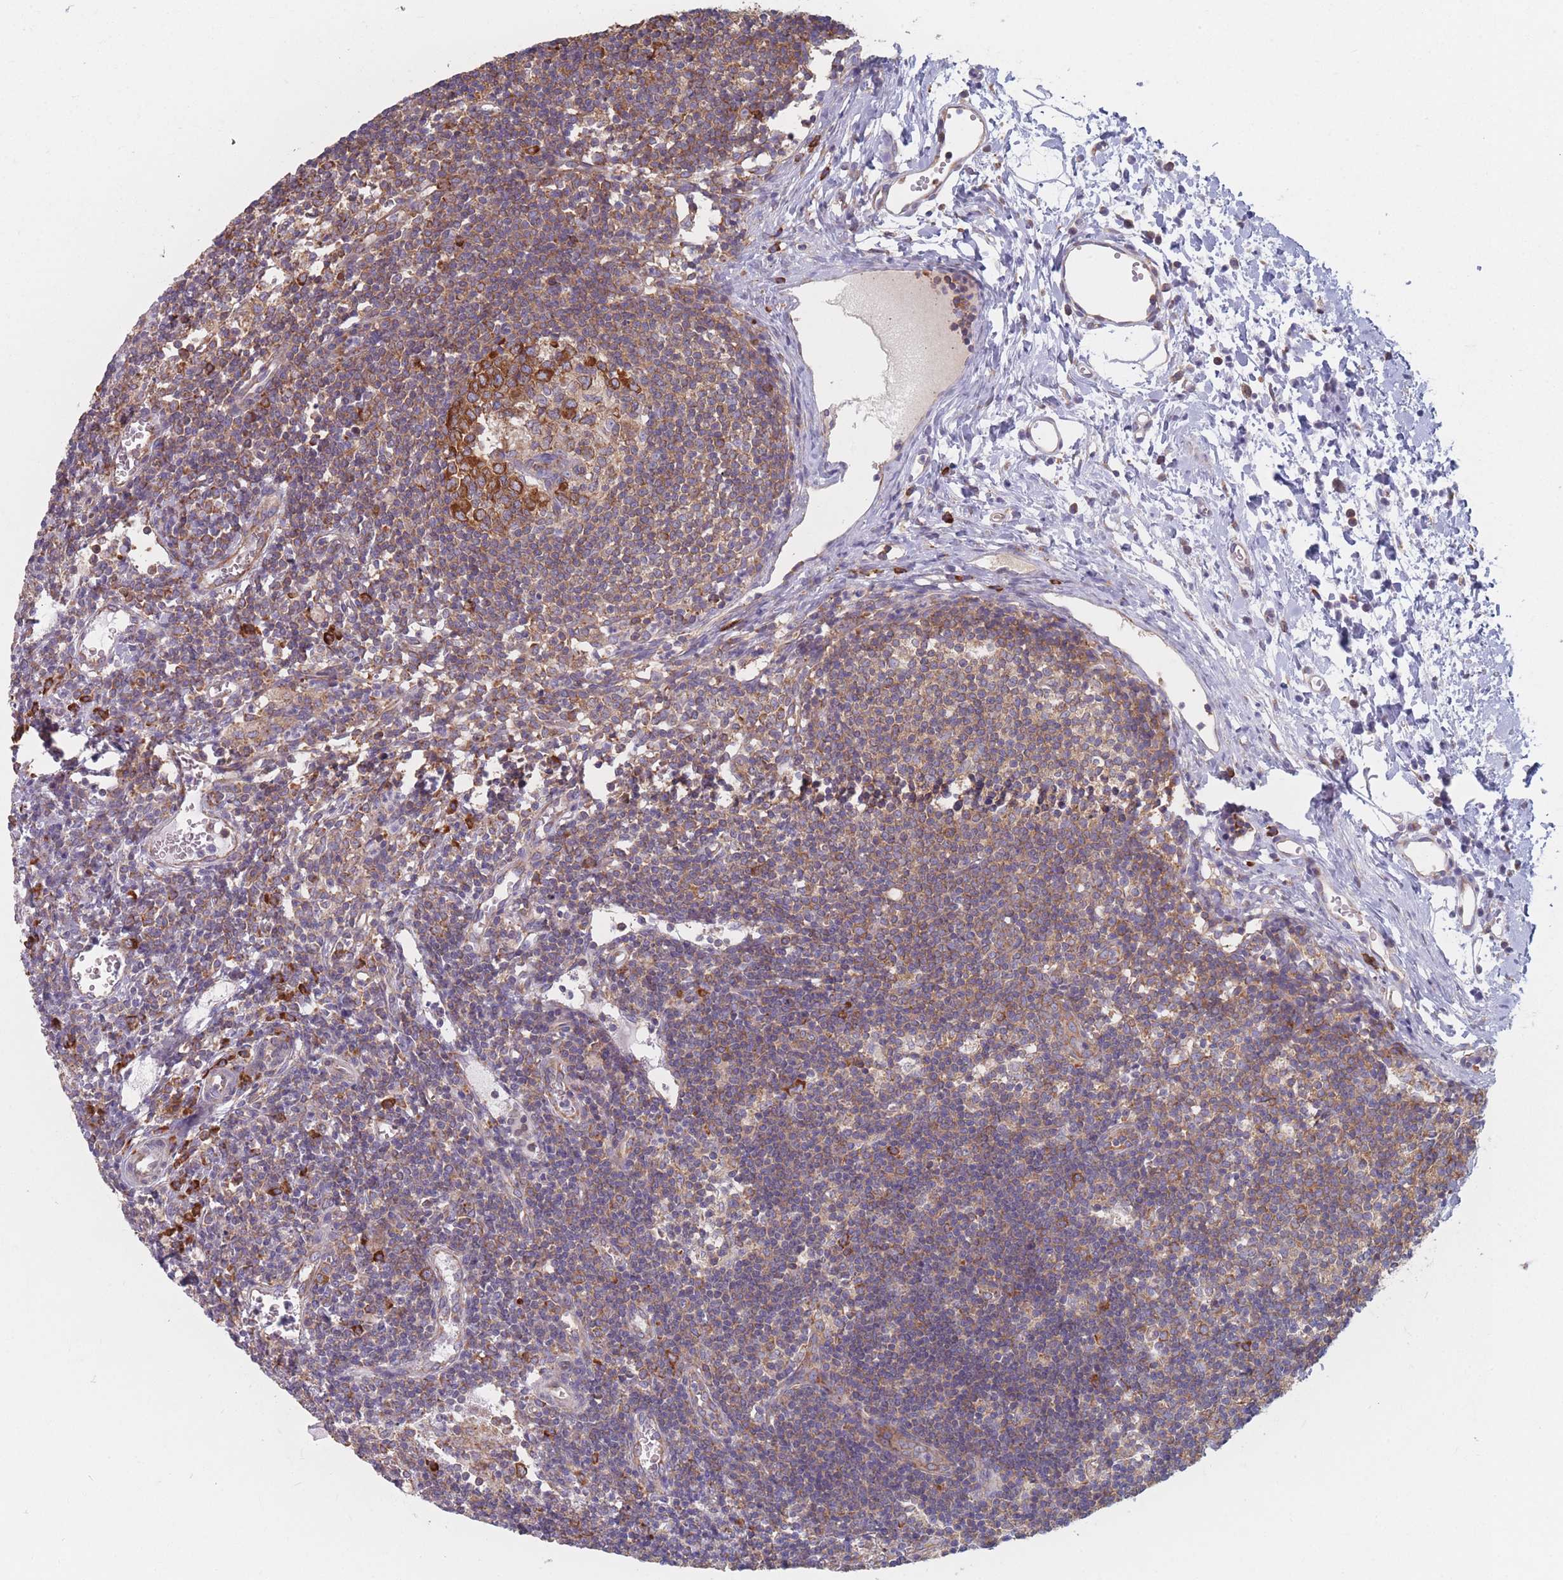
{"staining": {"intensity": "strong", "quantity": ">75%", "location": "cytoplasmic/membranous"}, "tissue": "lymph node", "cell_type": "Germinal center cells", "image_type": "normal", "snomed": [{"axis": "morphology", "description": "Normal tissue, NOS"}, {"axis": "topography", "description": "Lymph node"}], "caption": "Germinal center cells exhibit high levels of strong cytoplasmic/membranous expression in approximately >75% of cells in benign human lymph node. (DAB IHC, brown staining for protein, blue staining for nuclei).", "gene": "EEF1B2", "patient": {"sex": "female", "age": 37}}